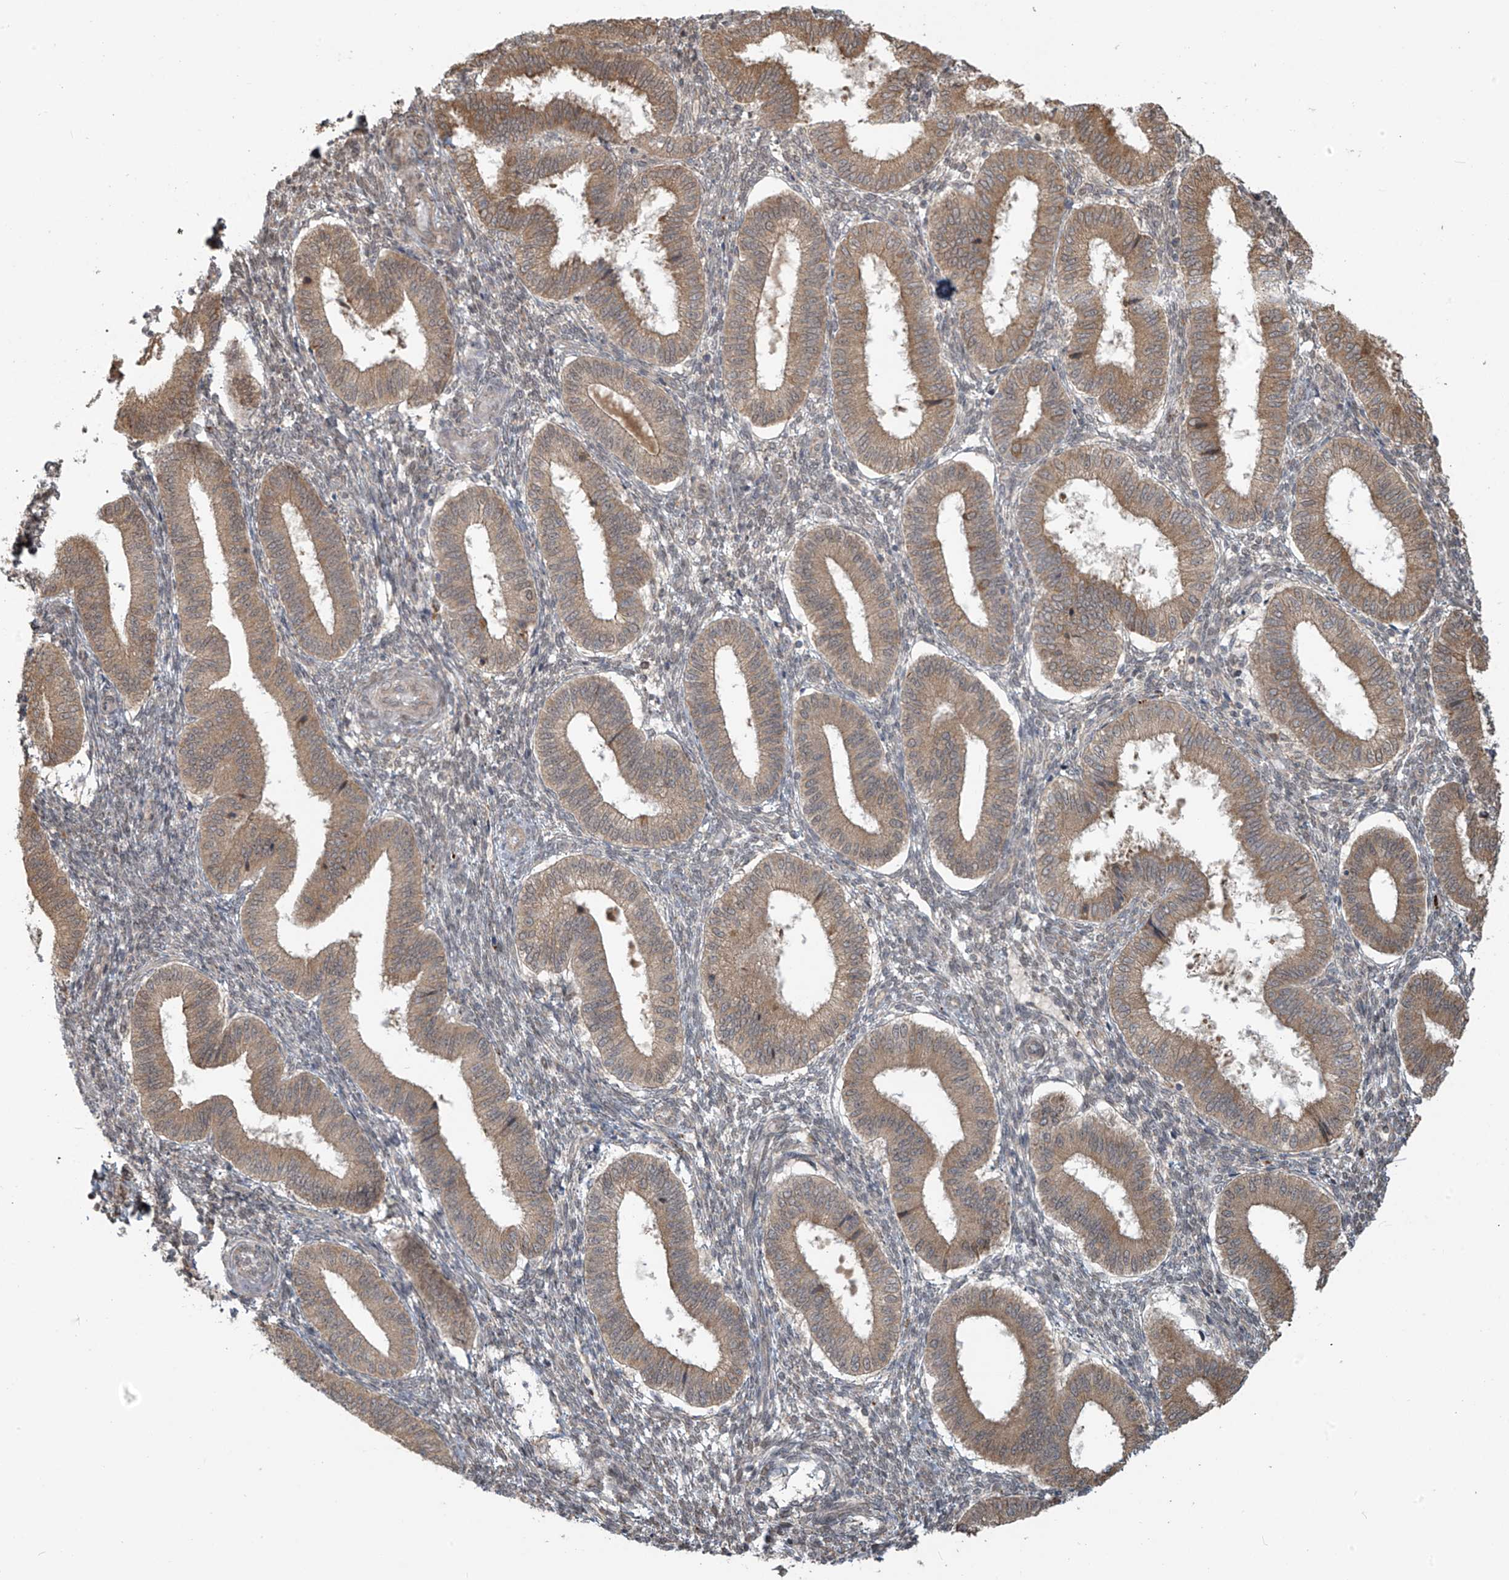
{"staining": {"intensity": "weak", "quantity": "25%-75%", "location": "cytoplasmic/membranous"}, "tissue": "endometrium", "cell_type": "Cells in endometrial stroma", "image_type": "normal", "snomed": [{"axis": "morphology", "description": "Normal tissue, NOS"}, {"axis": "topography", "description": "Endometrium"}], "caption": "A brown stain labels weak cytoplasmic/membranous positivity of a protein in cells in endometrial stroma of unremarkable endometrium.", "gene": "PLEKHM3", "patient": {"sex": "female", "age": 39}}